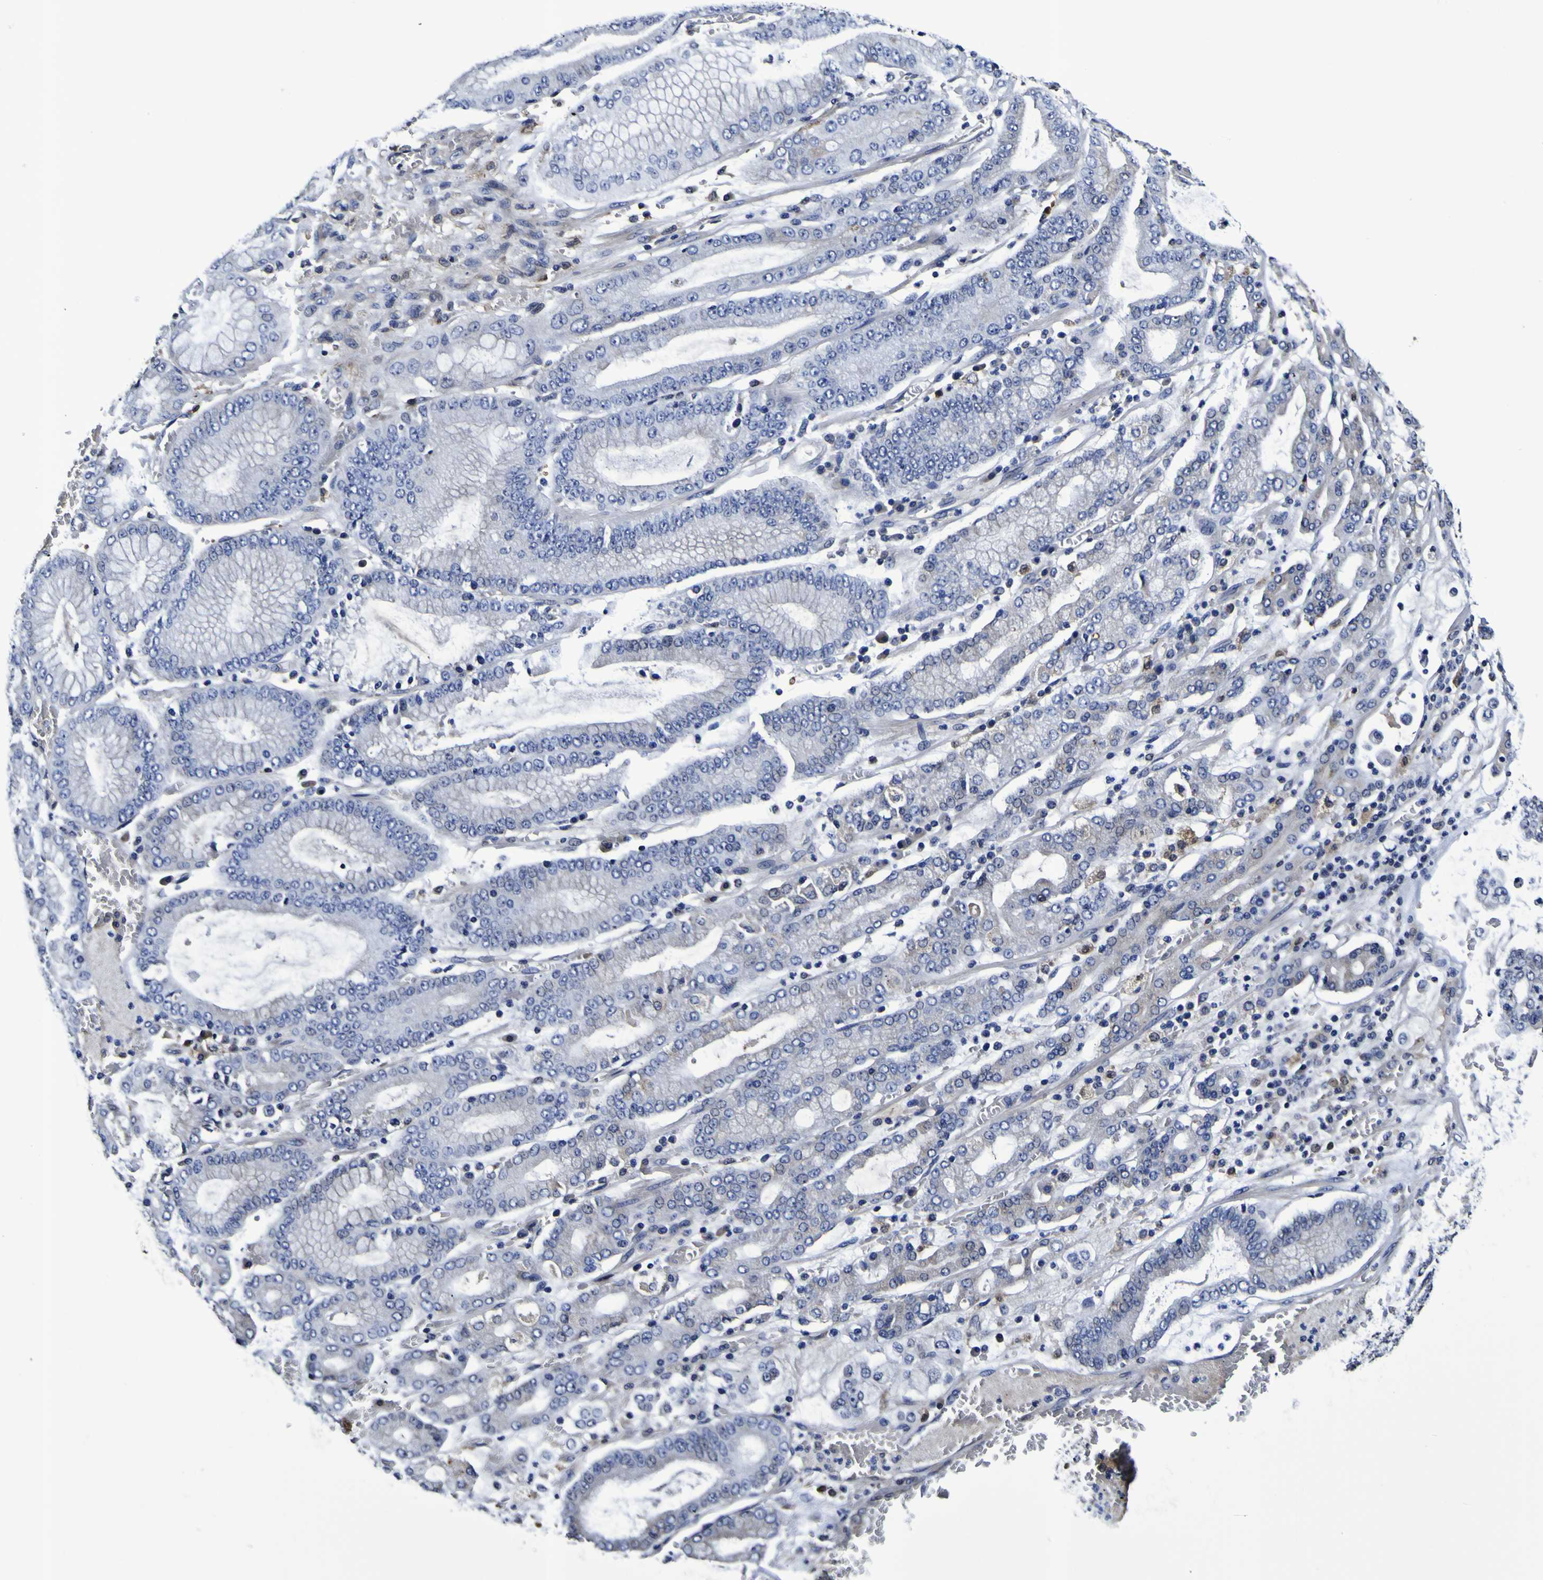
{"staining": {"intensity": "negative", "quantity": "none", "location": "none"}, "tissue": "stomach cancer", "cell_type": "Tumor cells", "image_type": "cancer", "snomed": [{"axis": "morphology", "description": "Normal tissue, NOS"}, {"axis": "morphology", "description": "Adenocarcinoma, NOS"}, {"axis": "topography", "description": "Stomach, upper"}, {"axis": "topography", "description": "Stomach"}], "caption": "Stomach adenocarcinoma was stained to show a protein in brown. There is no significant positivity in tumor cells. The staining was performed using DAB (3,3'-diaminobenzidine) to visualize the protein expression in brown, while the nuclei were stained in blue with hematoxylin (Magnification: 20x).", "gene": "GPX1", "patient": {"sex": "male", "age": 76}}